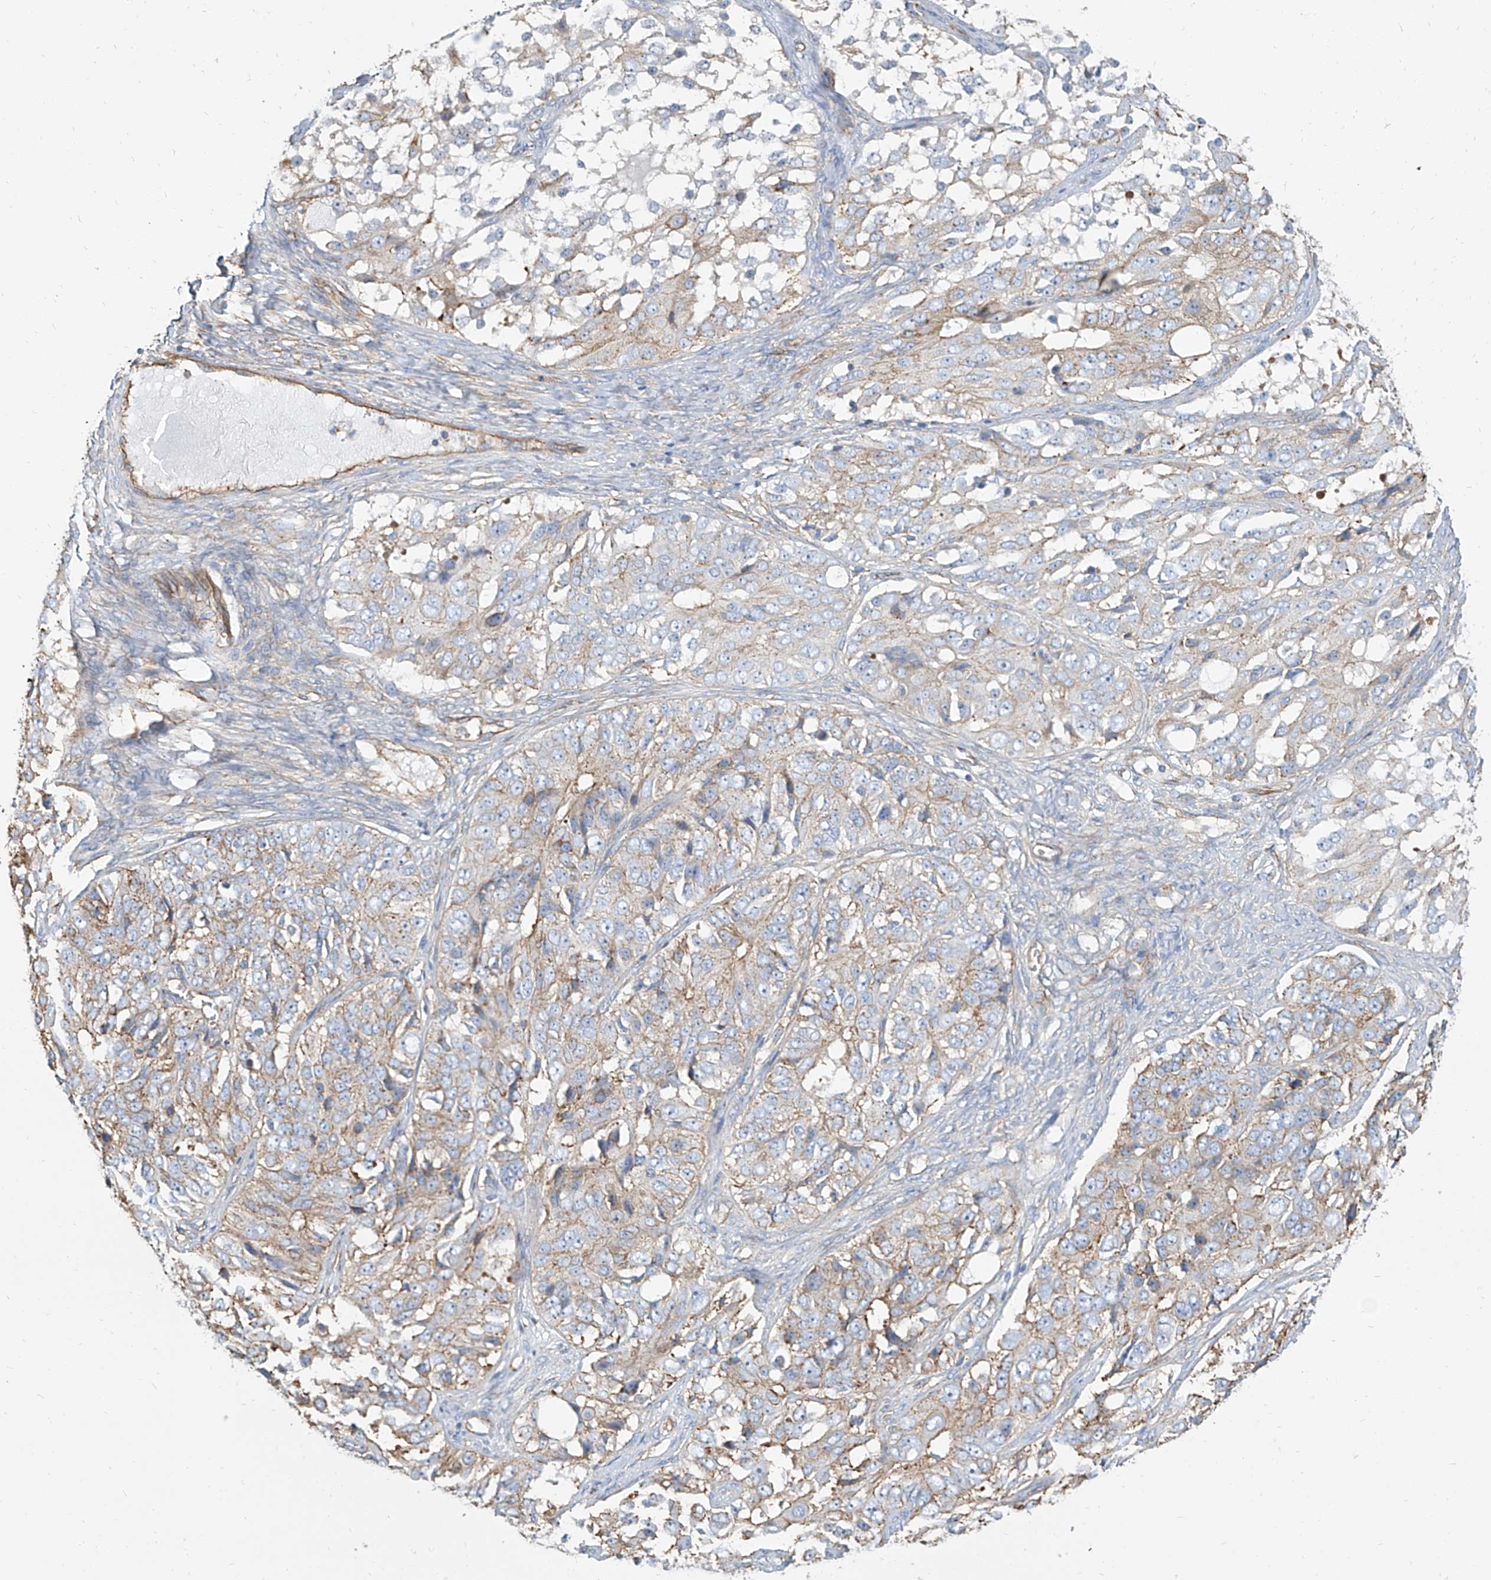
{"staining": {"intensity": "moderate", "quantity": "<25%", "location": "cytoplasmic/membranous"}, "tissue": "ovarian cancer", "cell_type": "Tumor cells", "image_type": "cancer", "snomed": [{"axis": "morphology", "description": "Carcinoma, endometroid"}, {"axis": "topography", "description": "Ovary"}], "caption": "Protein expression by immunohistochemistry (IHC) displays moderate cytoplasmic/membranous staining in about <25% of tumor cells in endometroid carcinoma (ovarian).", "gene": "TXLNB", "patient": {"sex": "female", "age": 51}}